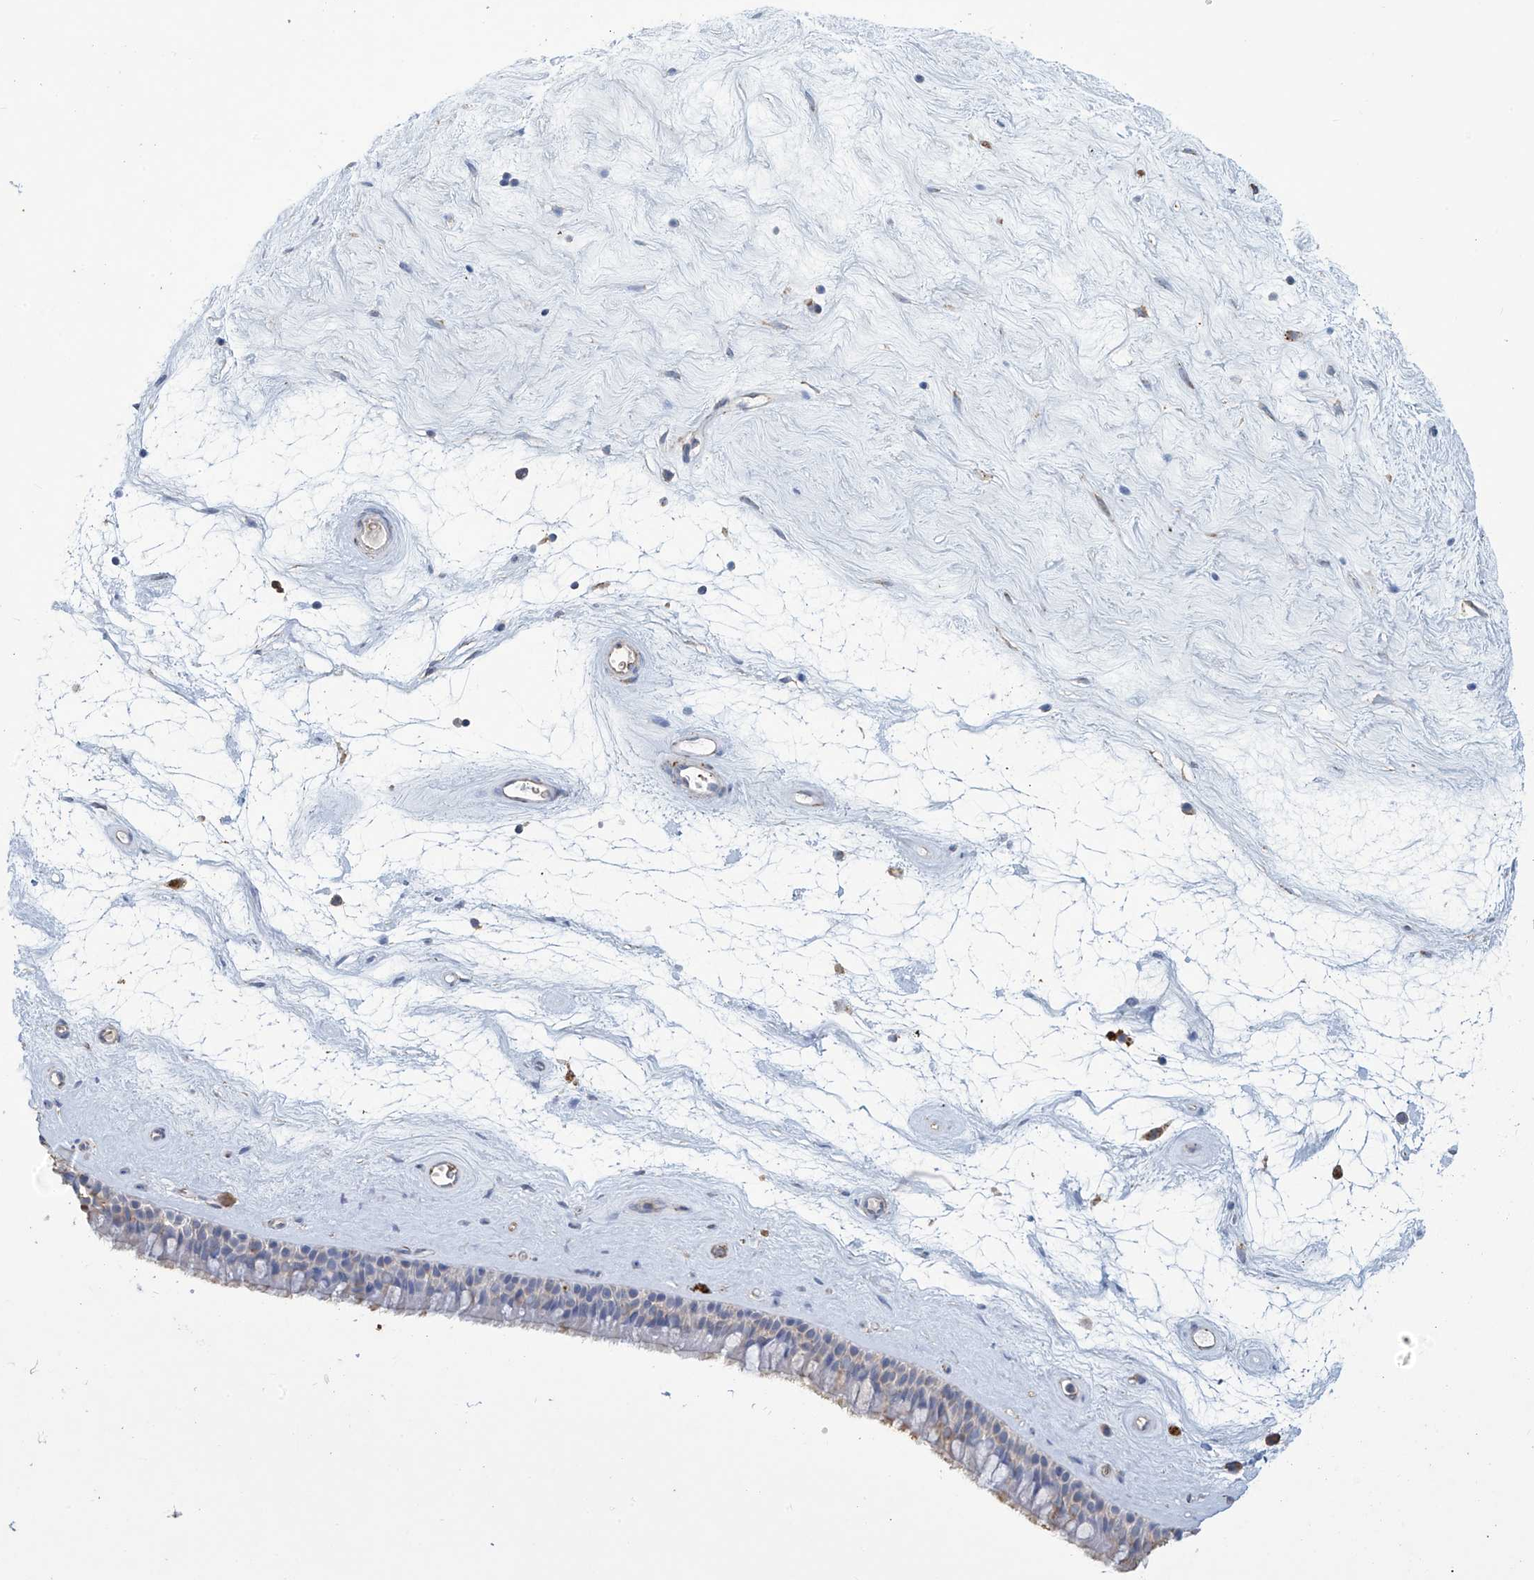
{"staining": {"intensity": "moderate", "quantity": "<25%", "location": "cytoplasmic/membranous"}, "tissue": "nasopharynx", "cell_type": "Respiratory epithelial cells", "image_type": "normal", "snomed": [{"axis": "morphology", "description": "Normal tissue, NOS"}, {"axis": "topography", "description": "Nasopharynx"}], "caption": "A photomicrograph showing moderate cytoplasmic/membranous expression in about <25% of respiratory epithelial cells in unremarkable nasopharynx, as visualized by brown immunohistochemical staining.", "gene": "OGT", "patient": {"sex": "male", "age": 64}}